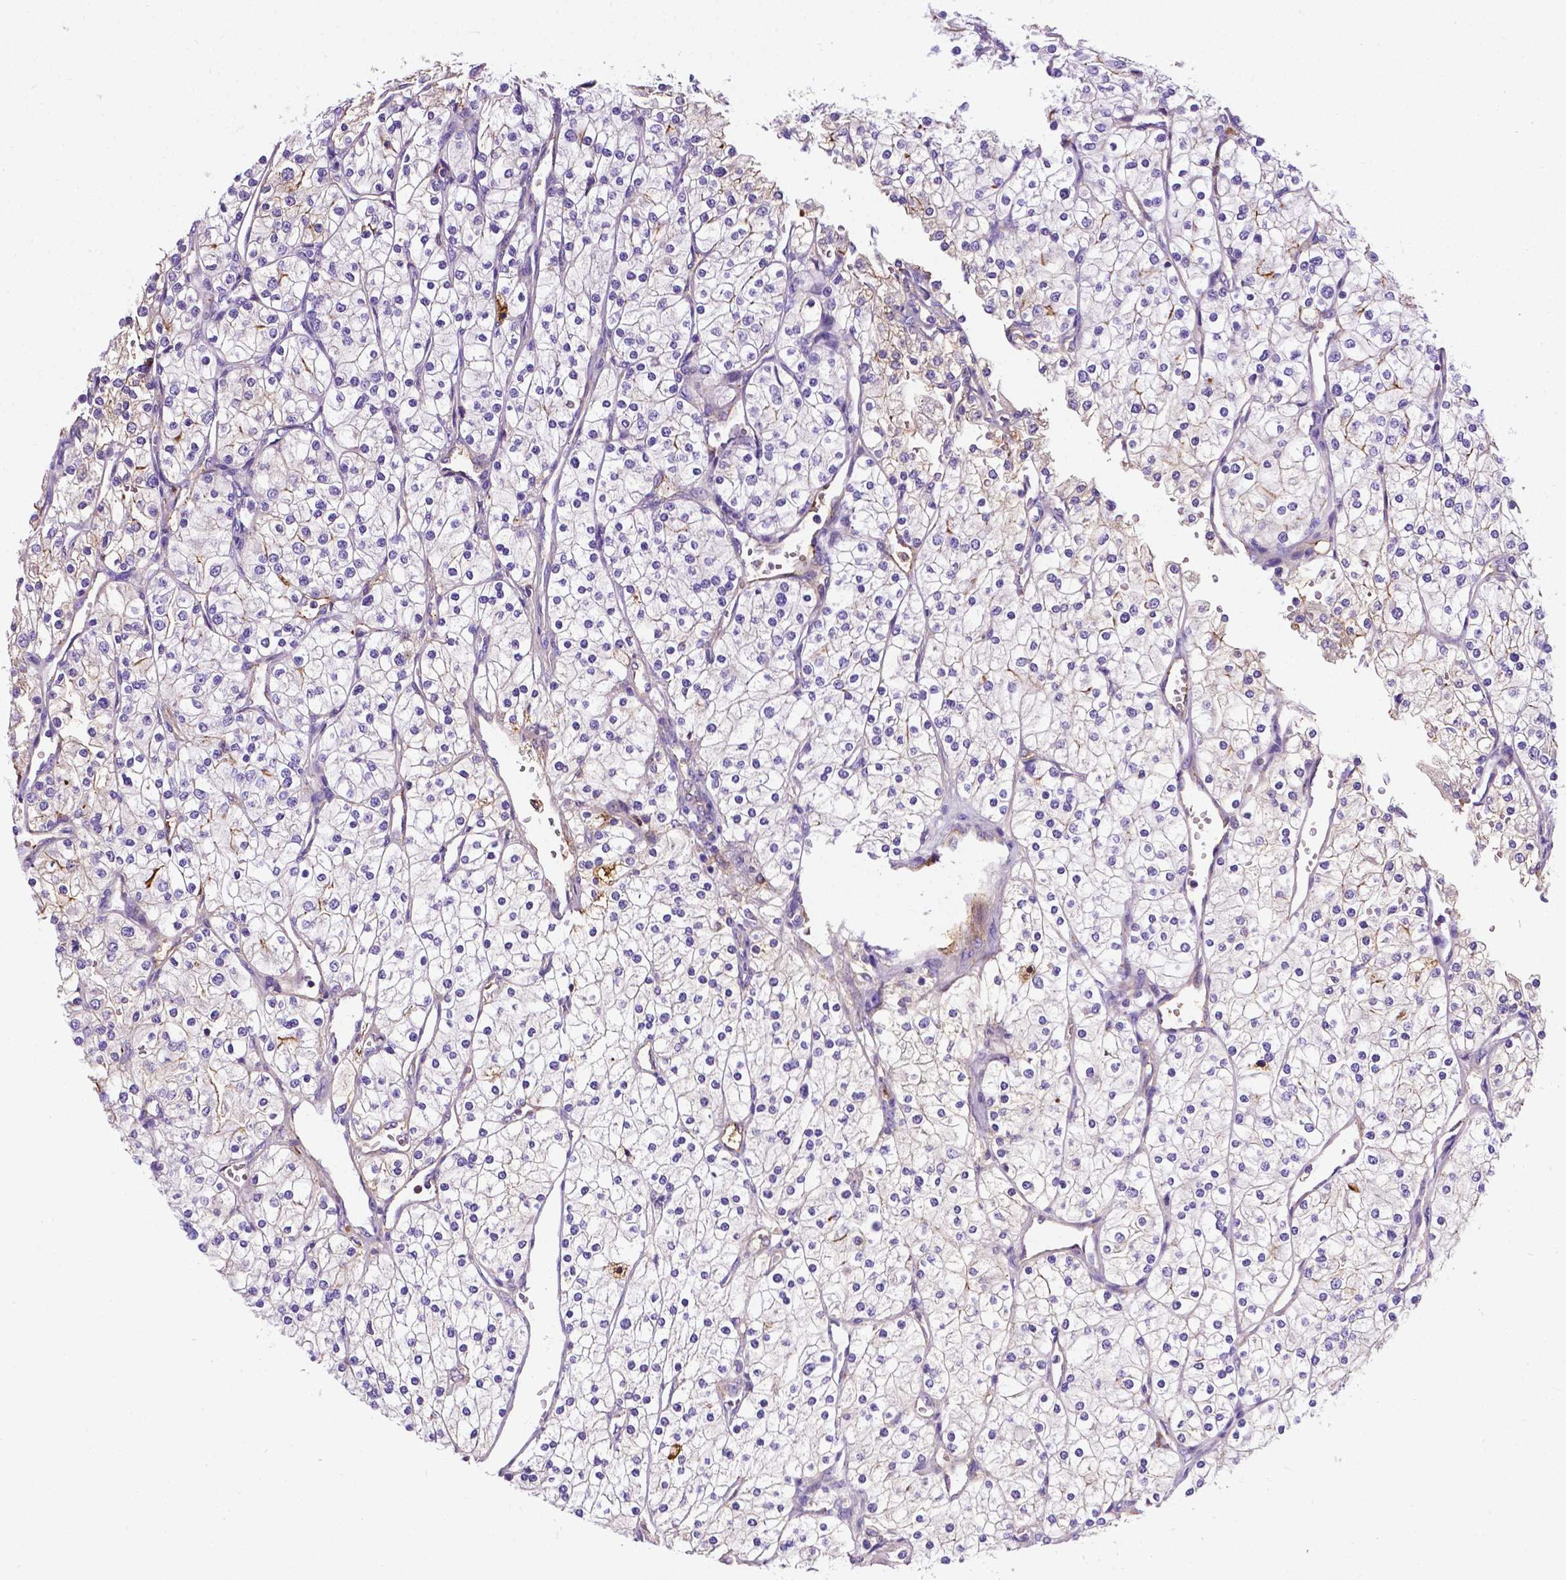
{"staining": {"intensity": "moderate", "quantity": "<25%", "location": "cytoplasmic/membranous"}, "tissue": "renal cancer", "cell_type": "Tumor cells", "image_type": "cancer", "snomed": [{"axis": "morphology", "description": "Adenocarcinoma, NOS"}, {"axis": "topography", "description": "Kidney"}], "caption": "Moderate cytoplasmic/membranous positivity for a protein is identified in approximately <25% of tumor cells of adenocarcinoma (renal) using immunohistochemistry (IHC).", "gene": "APOE", "patient": {"sex": "male", "age": 80}}